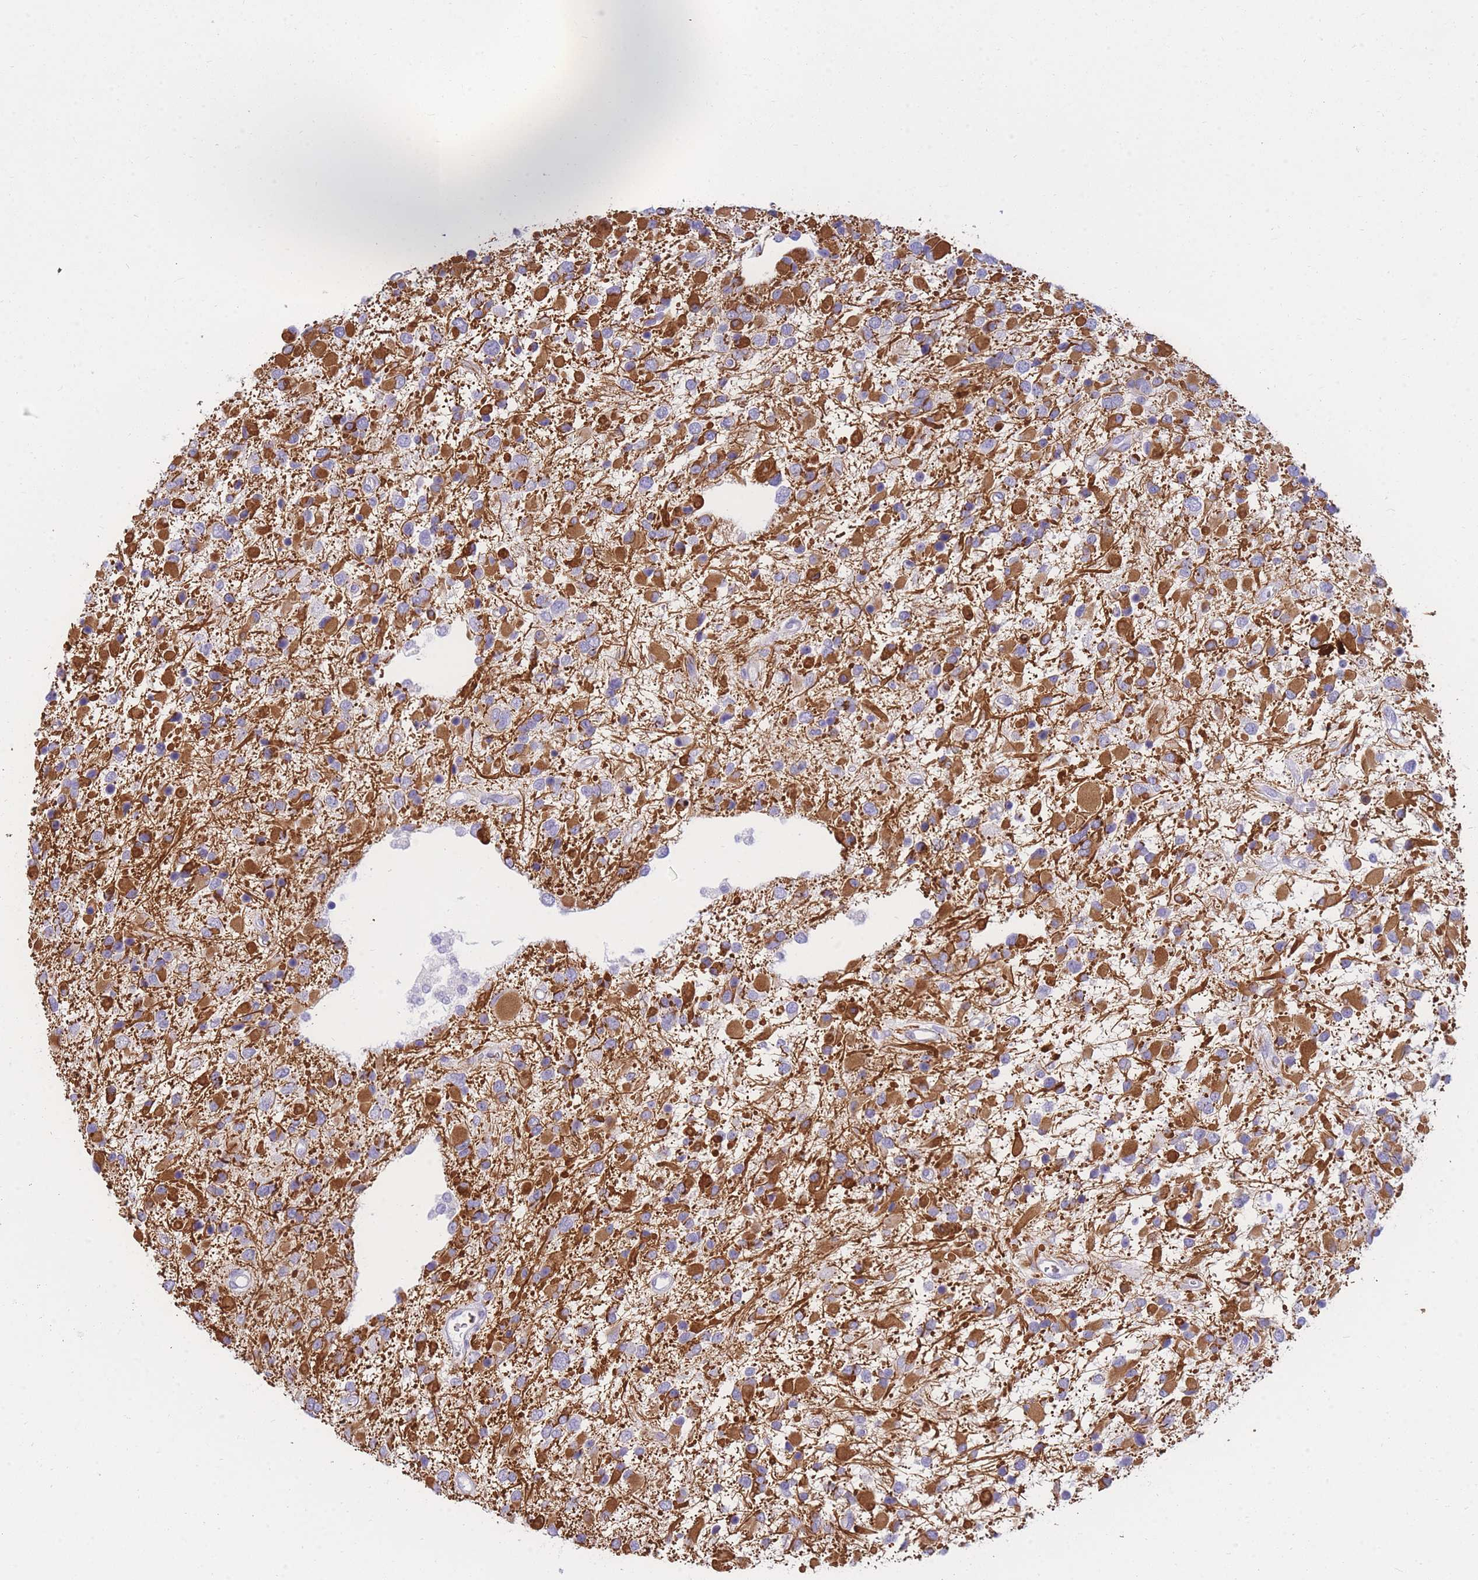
{"staining": {"intensity": "strong", "quantity": ">75%", "location": "cytoplasmic/membranous"}, "tissue": "glioma", "cell_type": "Tumor cells", "image_type": "cancer", "snomed": [{"axis": "morphology", "description": "Glioma, malignant, High grade"}, {"axis": "topography", "description": "Brain"}], "caption": "Immunohistochemistry (IHC) staining of malignant glioma (high-grade), which exhibits high levels of strong cytoplasmic/membranous positivity in approximately >75% of tumor cells indicating strong cytoplasmic/membranous protein staining. The staining was performed using DAB (brown) for protein detection and nuclei were counterstained in hematoxylin (blue).", "gene": "NKX1-2", "patient": {"sex": "male", "age": 53}}